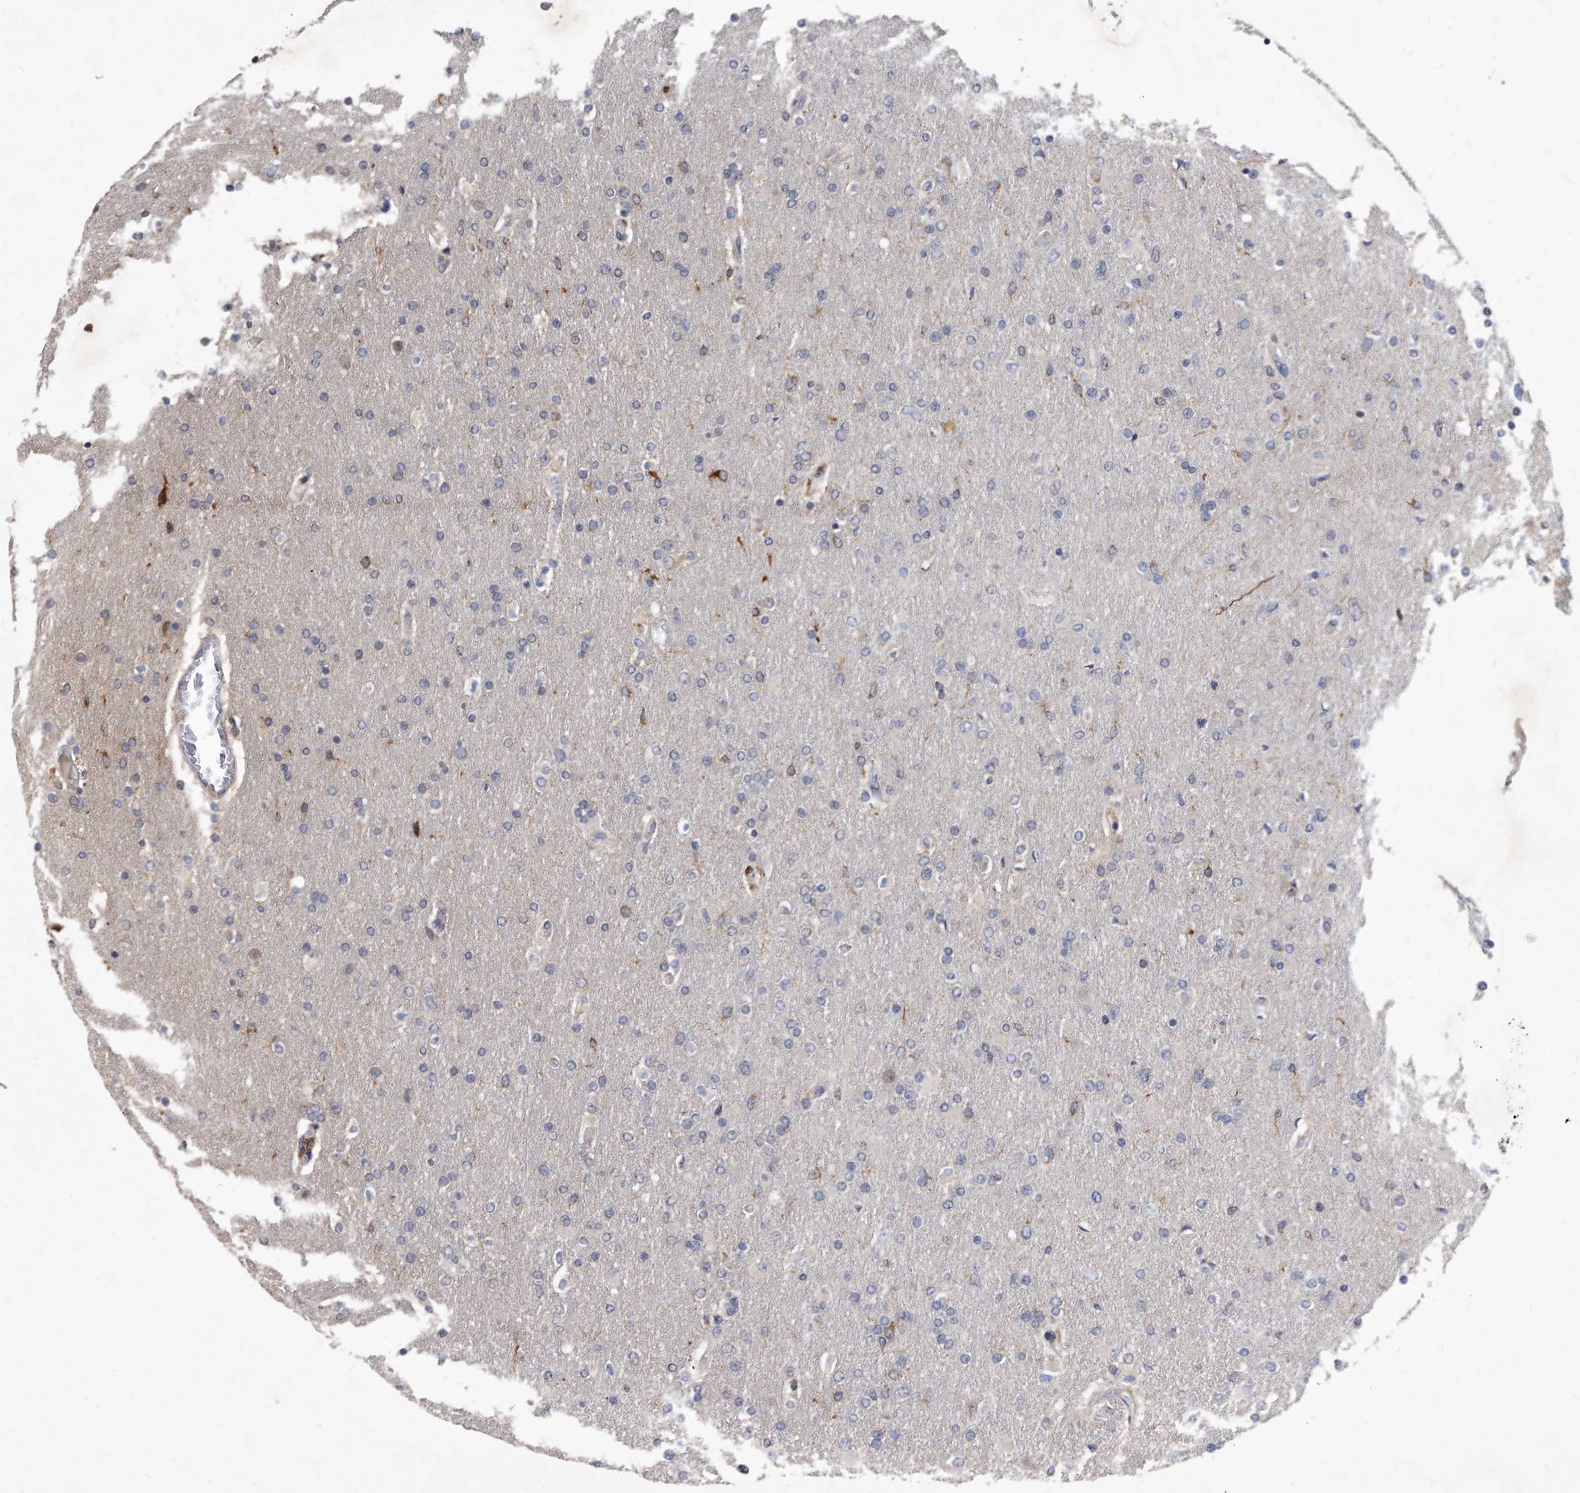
{"staining": {"intensity": "negative", "quantity": "none", "location": "none"}, "tissue": "glioma", "cell_type": "Tumor cells", "image_type": "cancer", "snomed": [{"axis": "morphology", "description": "Glioma, malignant, High grade"}, {"axis": "topography", "description": "Cerebral cortex"}], "caption": "Tumor cells show no significant expression in malignant high-grade glioma.", "gene": "SOBP", "patient": {"sex": "female", "age": 36}}